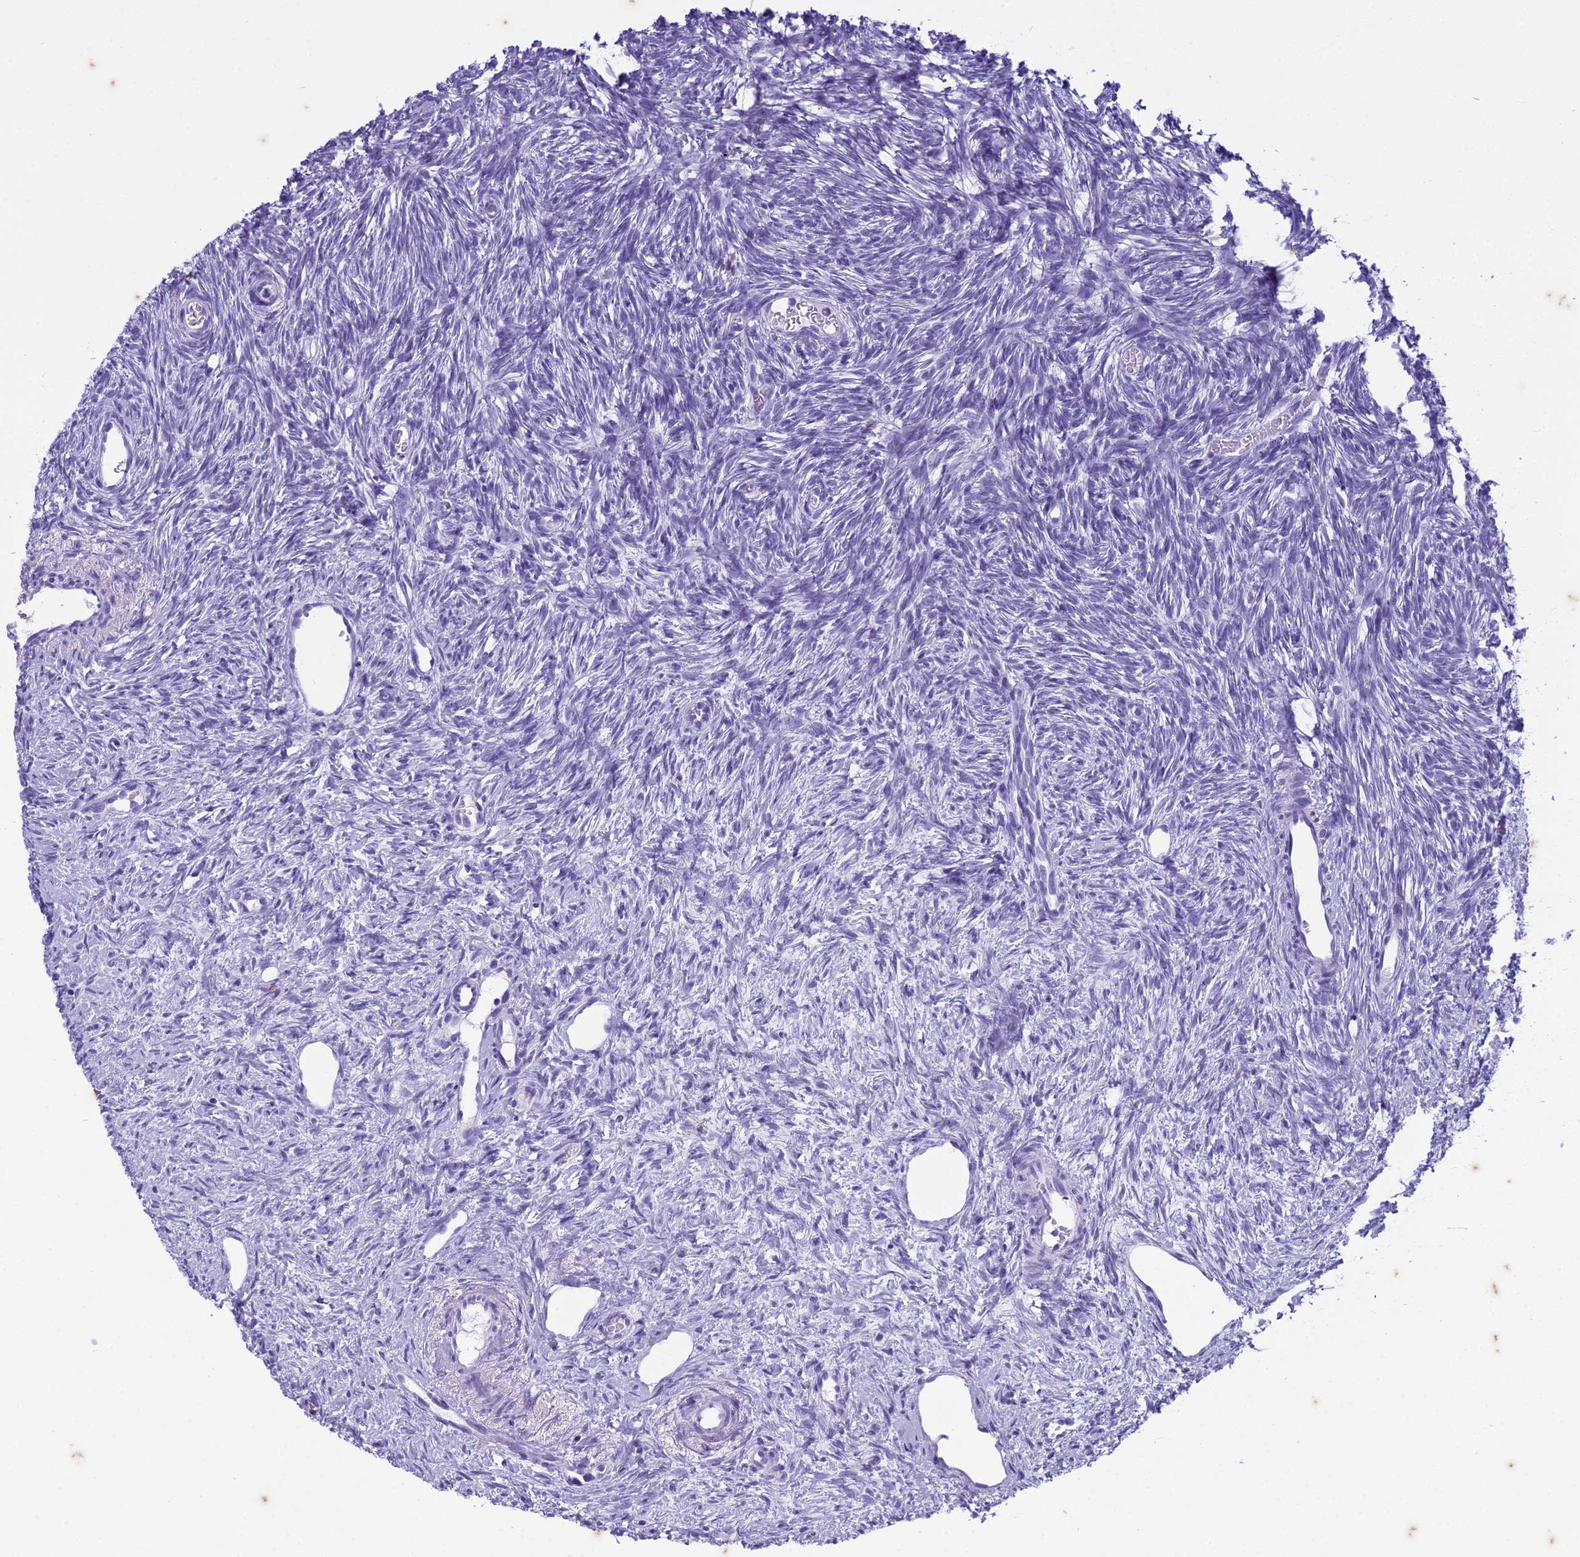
{"staining": {"intensity": "negative", "quantity": "none", "location": "none"}, "tissue": "ovary", "cell_type": "Ovarian stroma cells", "image_type": "normal", "snomed": [{"axis": "morphology", "description": "Normal tissue, NOS"}, {"axis": "topography", "description": "Ovary"}], "caption": "This is a photomicrograph of immunohistochemistry staining of unremarkable ovary, which shows no positivity in ovarian stroma cells. (DAB (3,3'-diaminobenzidine) IHC with hematoxylin counter stain).", "gene": "HMGB4", "patient": {"sex": "female", "age": 51}}